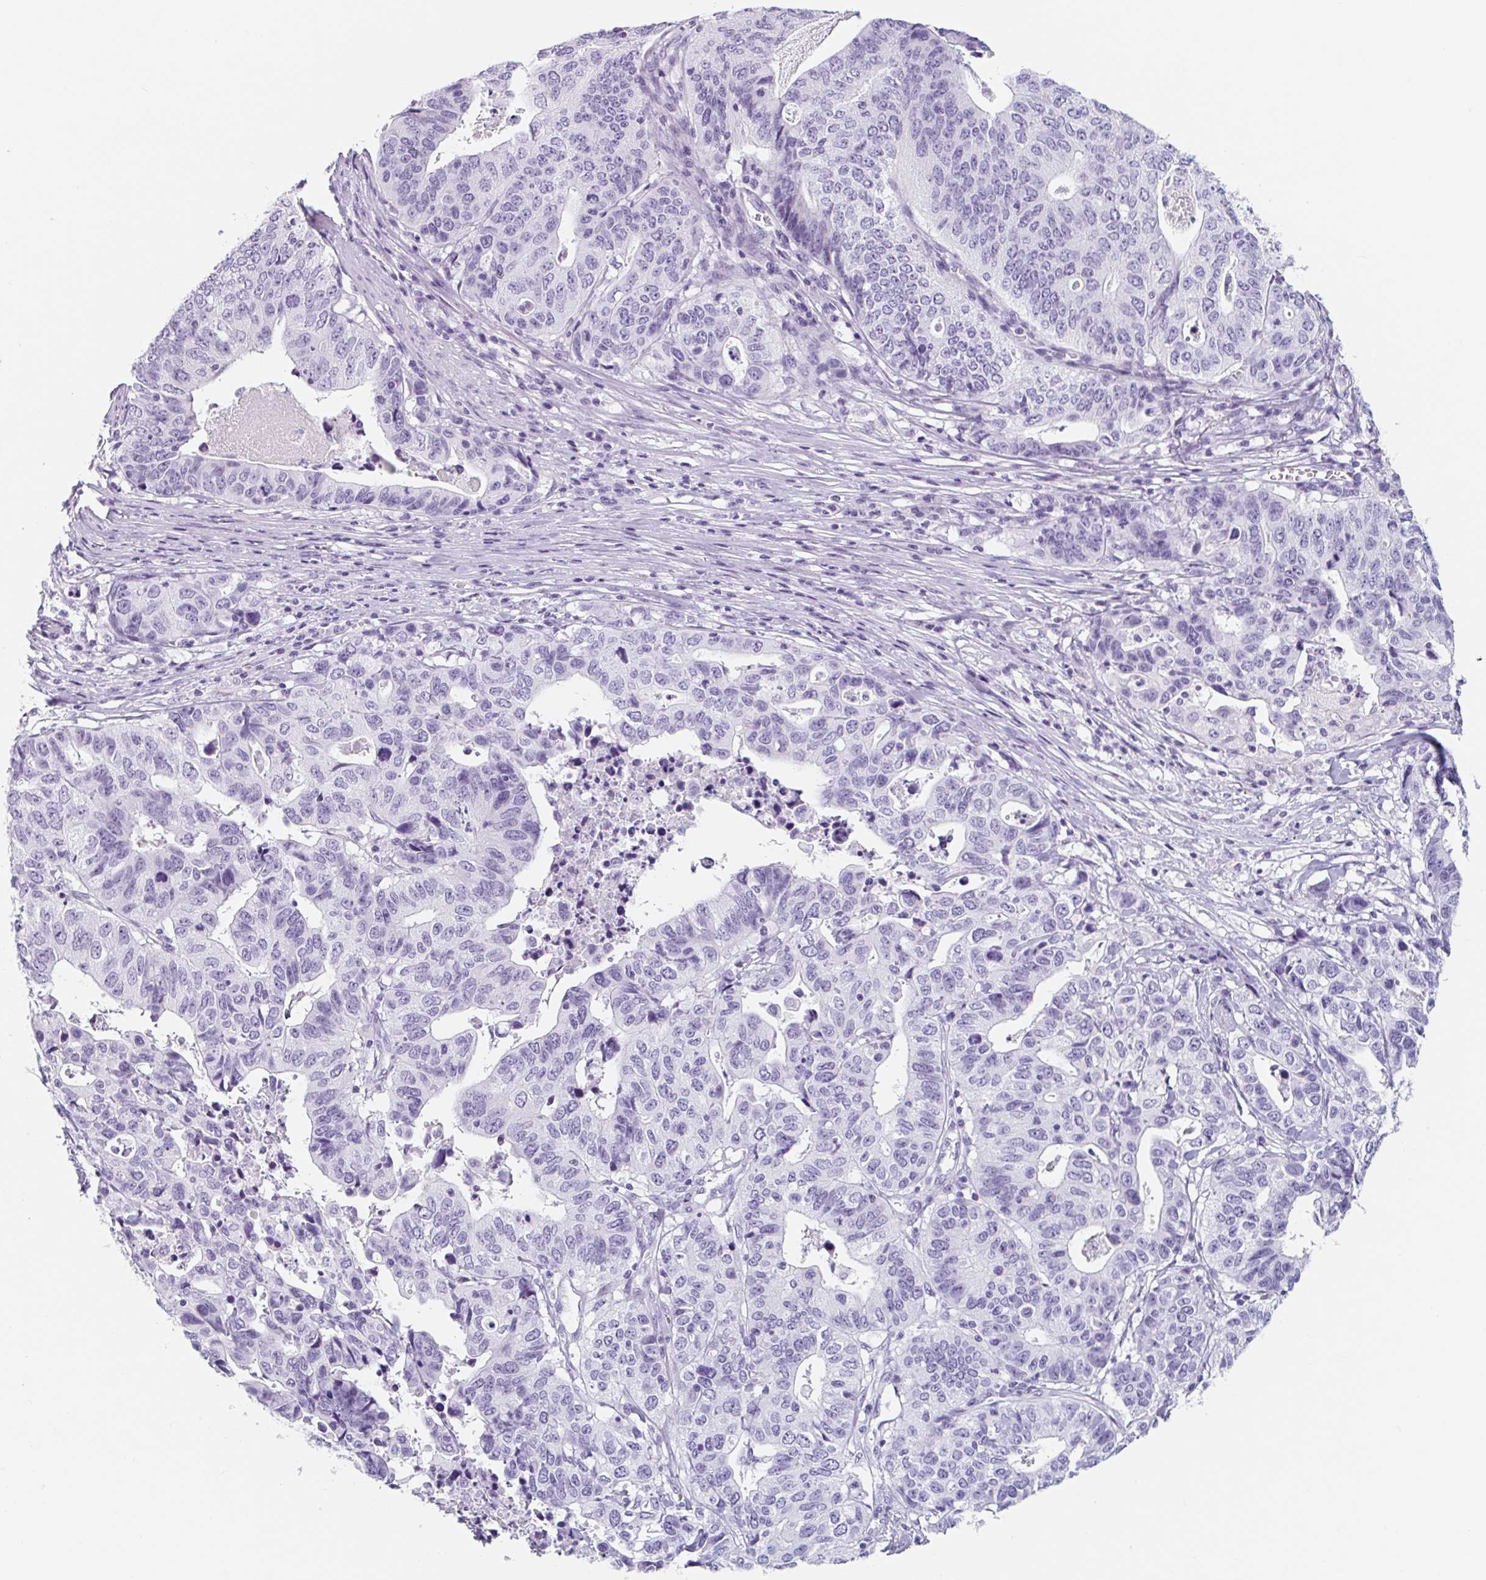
{"staining": {"intensity": "negative", "quantity": "none", "location": "none"}, "tissue": "stomach cancer", "cell_type": "Tumor cells", "image_type": "cancer", "snomed": [{"axis": "morphology", "description": "Adenocarcinoma, NOS"}, {"axis": "topography", "description": "Stomach, upper"}], "caption": "Histopathology image shows no significant protein staining in tumor cells of stomach cancer (adenocarcinoma). (Stains: DAB (3,3'-diaminobenzidine) immunohistochemistry with hematoxylin counter stain, Microscopy: brightfield microscopy at high magnification).", "gene": "EMC4", "patient": {"sex": "female", "age": 67}}